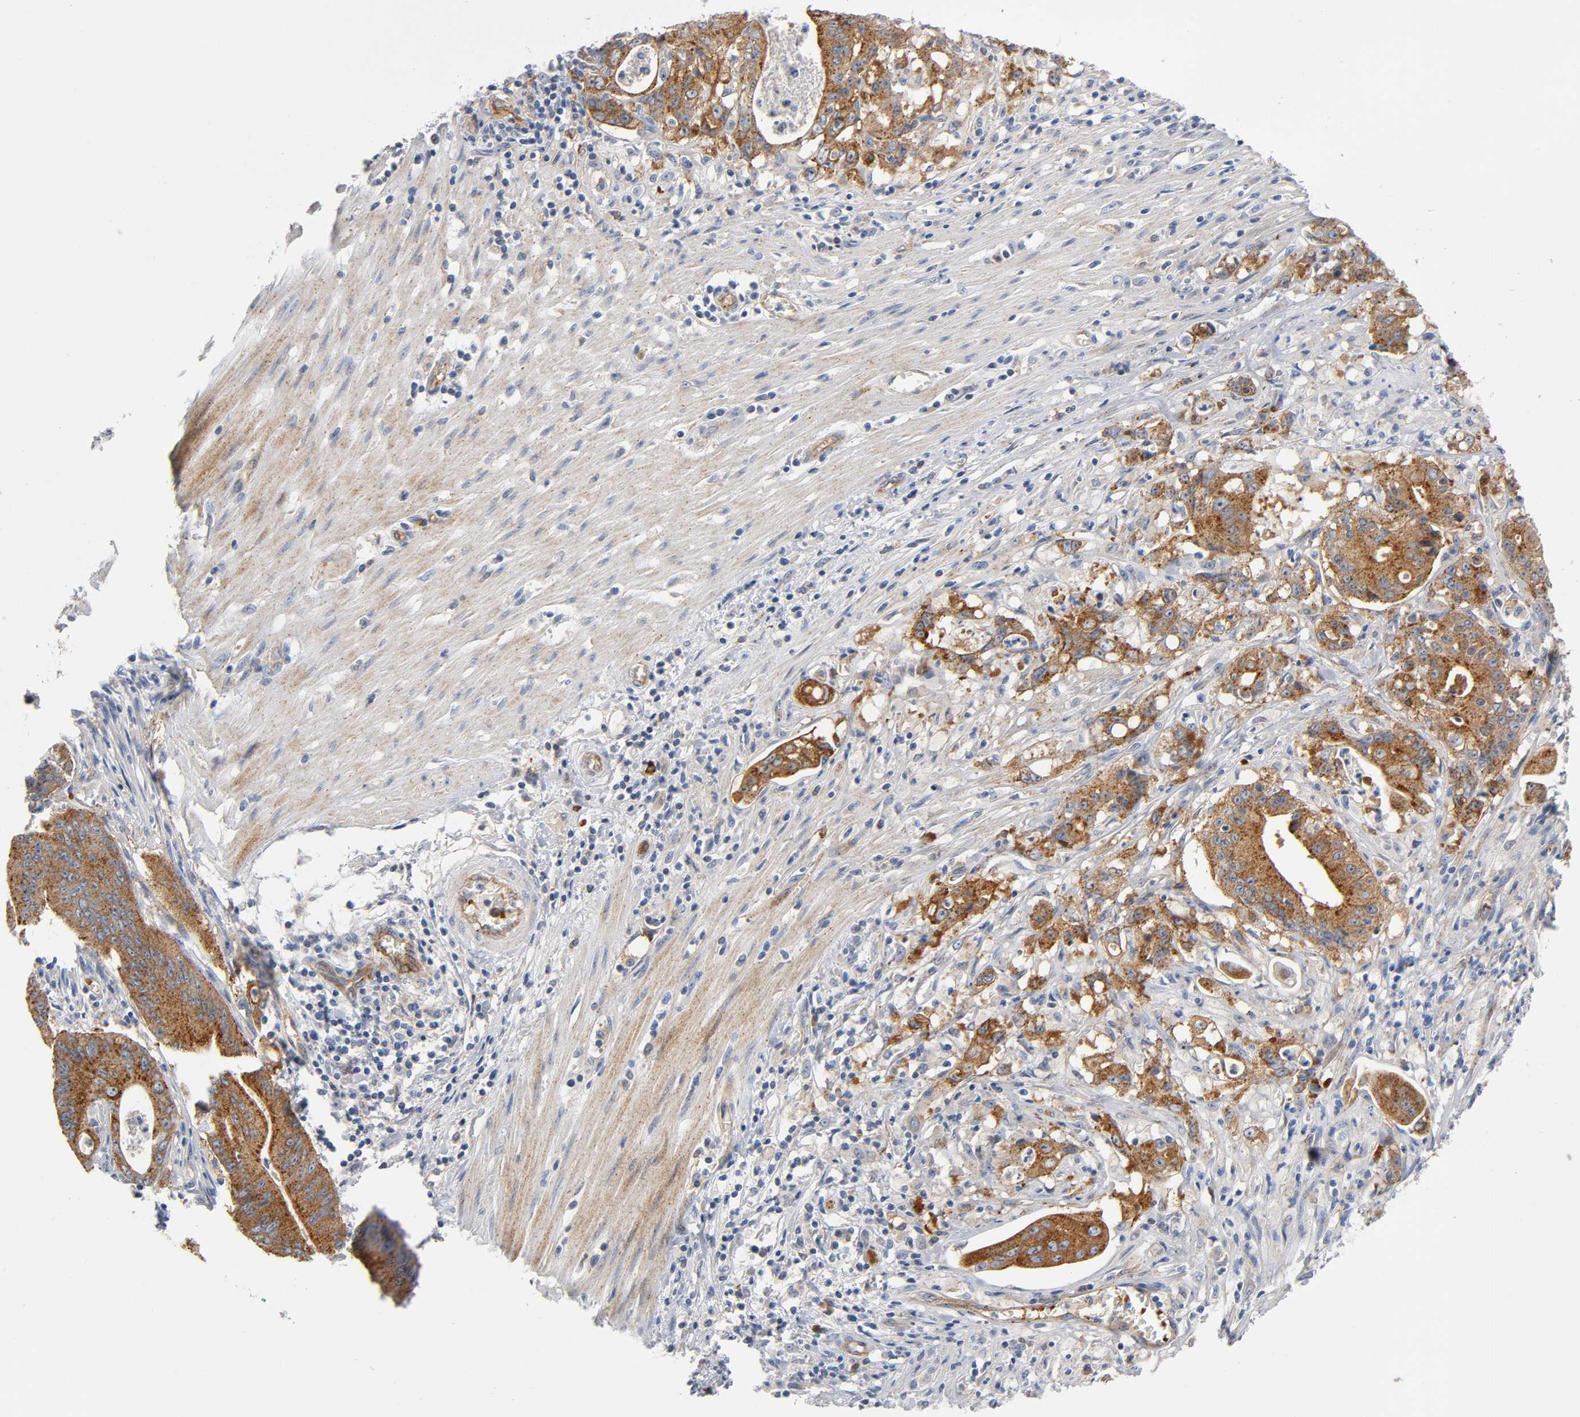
{"staining": {"intensity": "strong", "quantity": ">75%", "location": "cytoplasmic/membranous"}, "tissue": "pancreatic cancer", "cell_type": "Tumor cells", "image_type": "cancer", "snomed": [{"axis": "morphology", "description": "Normal tissue, NOS"}, {"axis": "topography", "description": "Lymph node"}], "caption": "Protein expression analysis of pancreatic cancer demonstrates strong cytoplasmic/membranous staining in approximately >75% of tumor cells. (DAB IHC, brown staining for protein, blue staining for nuclei).", "gene": "CD2AP", "patient": {"sex": "male", "age": 62}}